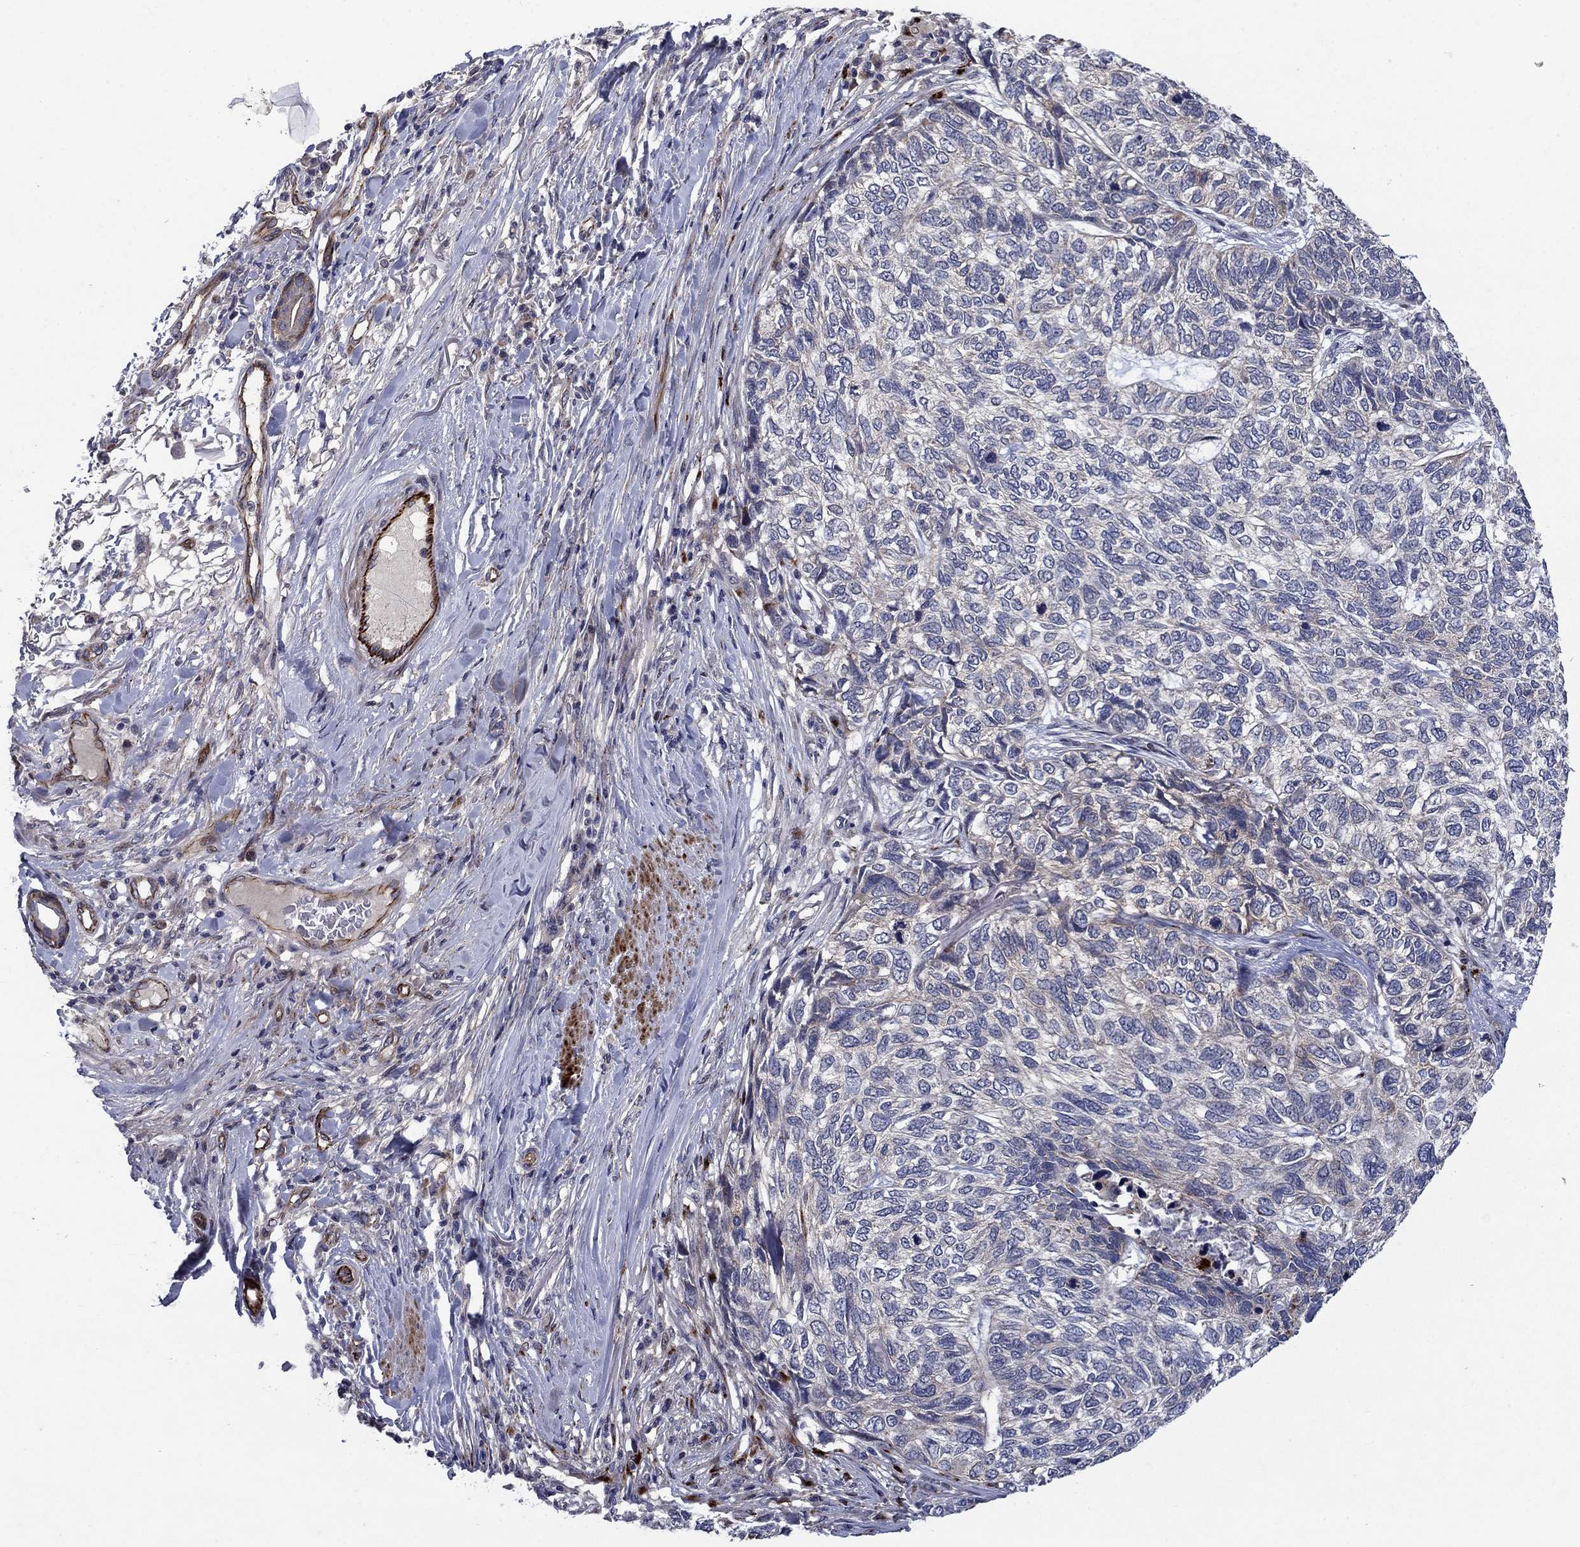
{"staining": {"intensity": "weak", "quantity": "<25%", "location": "cytoplasmic/membranous"}, "tissue": "skin cancer", "cell_type": "Tumor cells", "image_type": "cancer", "snomed": [{"axis": "morphology", "description": "Basal cell carcinoma"}, {"axis": "topography", "description": "Skin"}], "caption": "DAB (3,3'-diaminobenzidine) immunohistochemical staining of human basal cell carcinoma (skin) shows no significant expression in tumor cells.", "gene": "SLC7A1", "patient": {"sex": "female", "age": 65}}